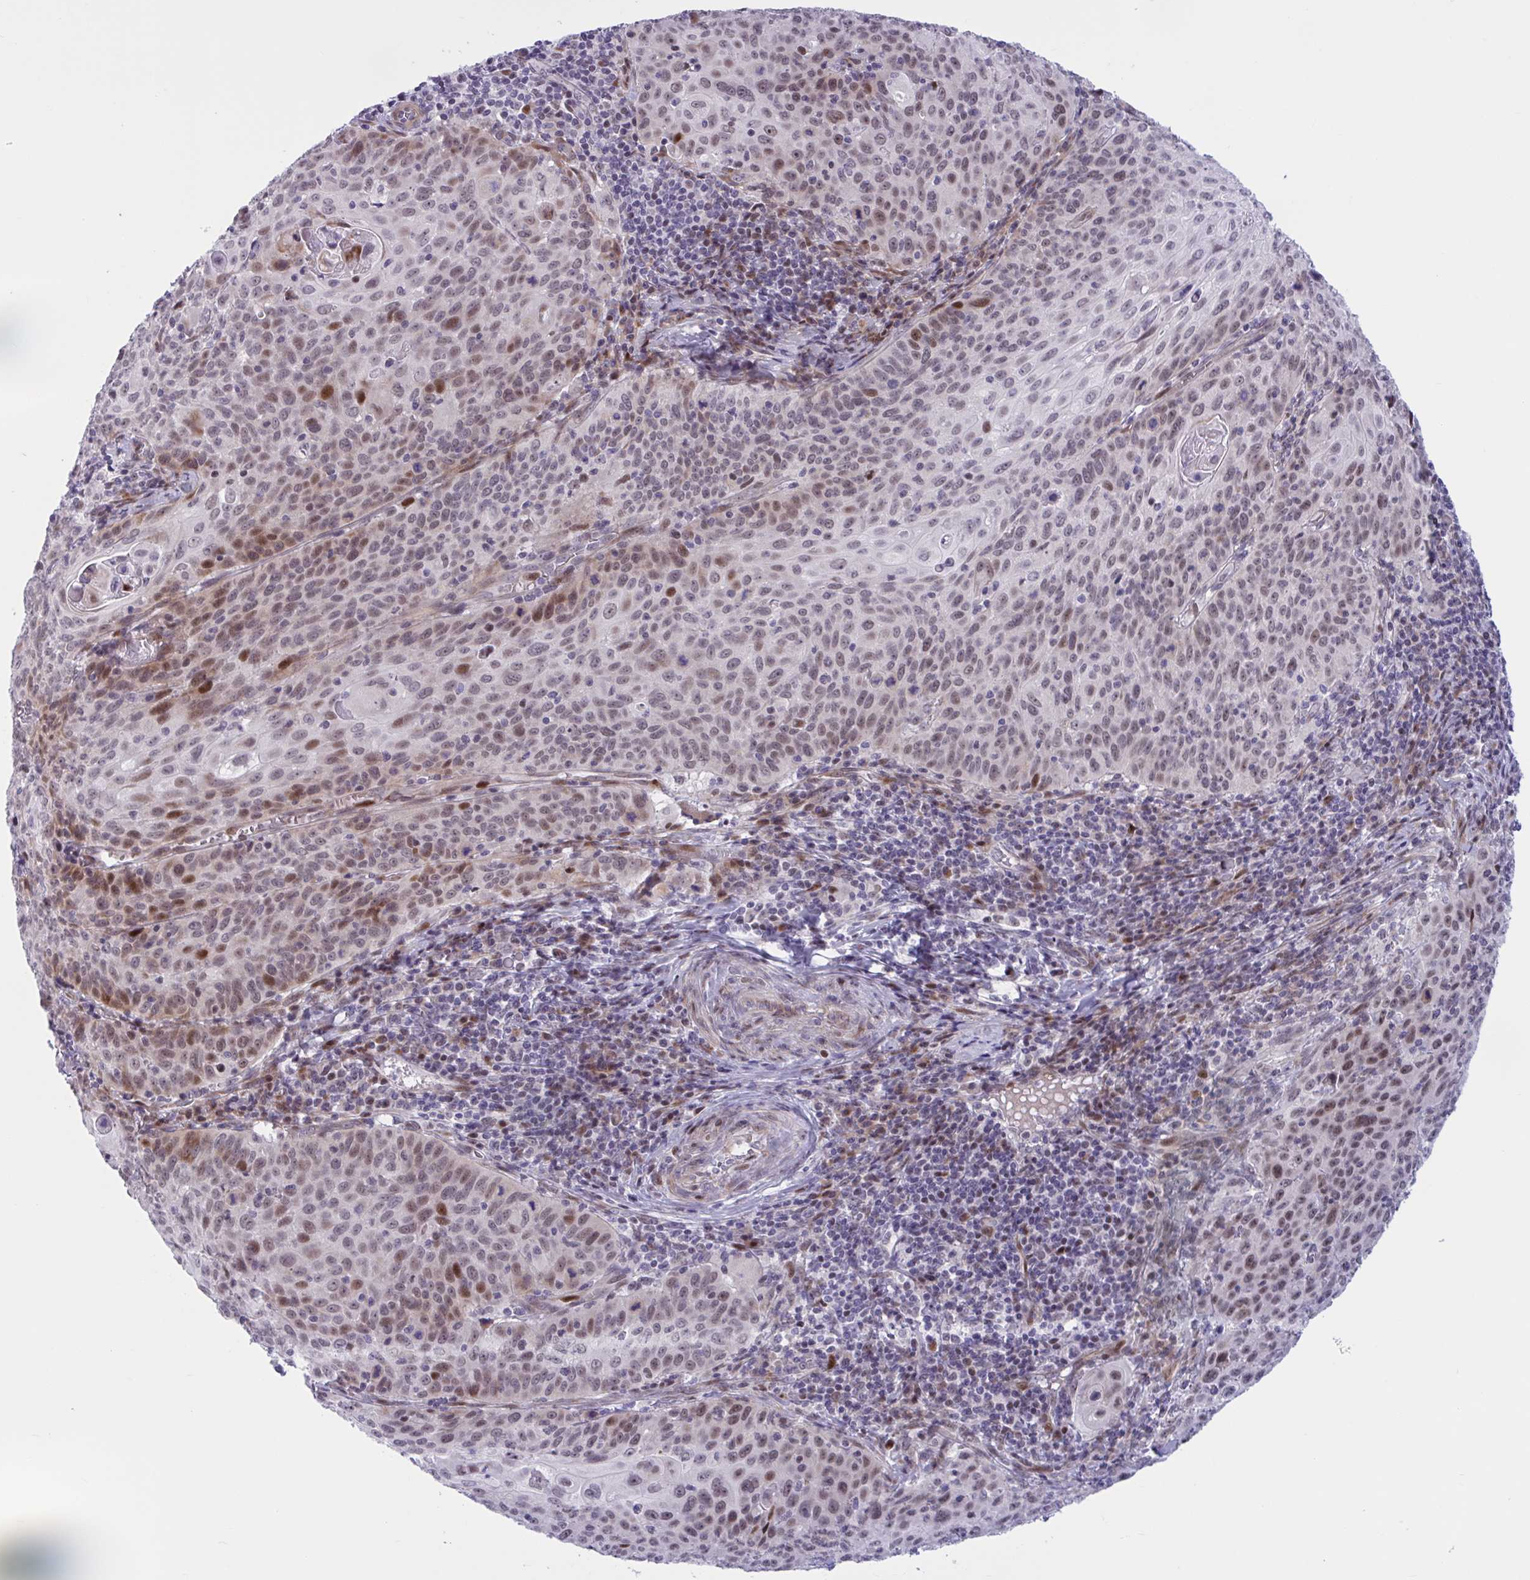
{"staining": {"intensity": "moderate", "quantity": ">75%", "location": "nuclear"}, "tissue": "cervical cancer", "cell_type": "Tumor cells", "image_type": "cancer", "snomed": [{"axis": "morphology", "description": "Squamous cell carcinoma, NOS"}, {"axis": "topography", "description": "Cervix"}], "caption": "An immunohistochemistry (IHC) micrograph of neoplastic tissue is shown. Protein staining in brown highlights moderate nuclear positivity in cervical squamous cell carcinoma within tumor cells.", "gene": "RBL1", "patient": {"sex": "female", "age": 65}}